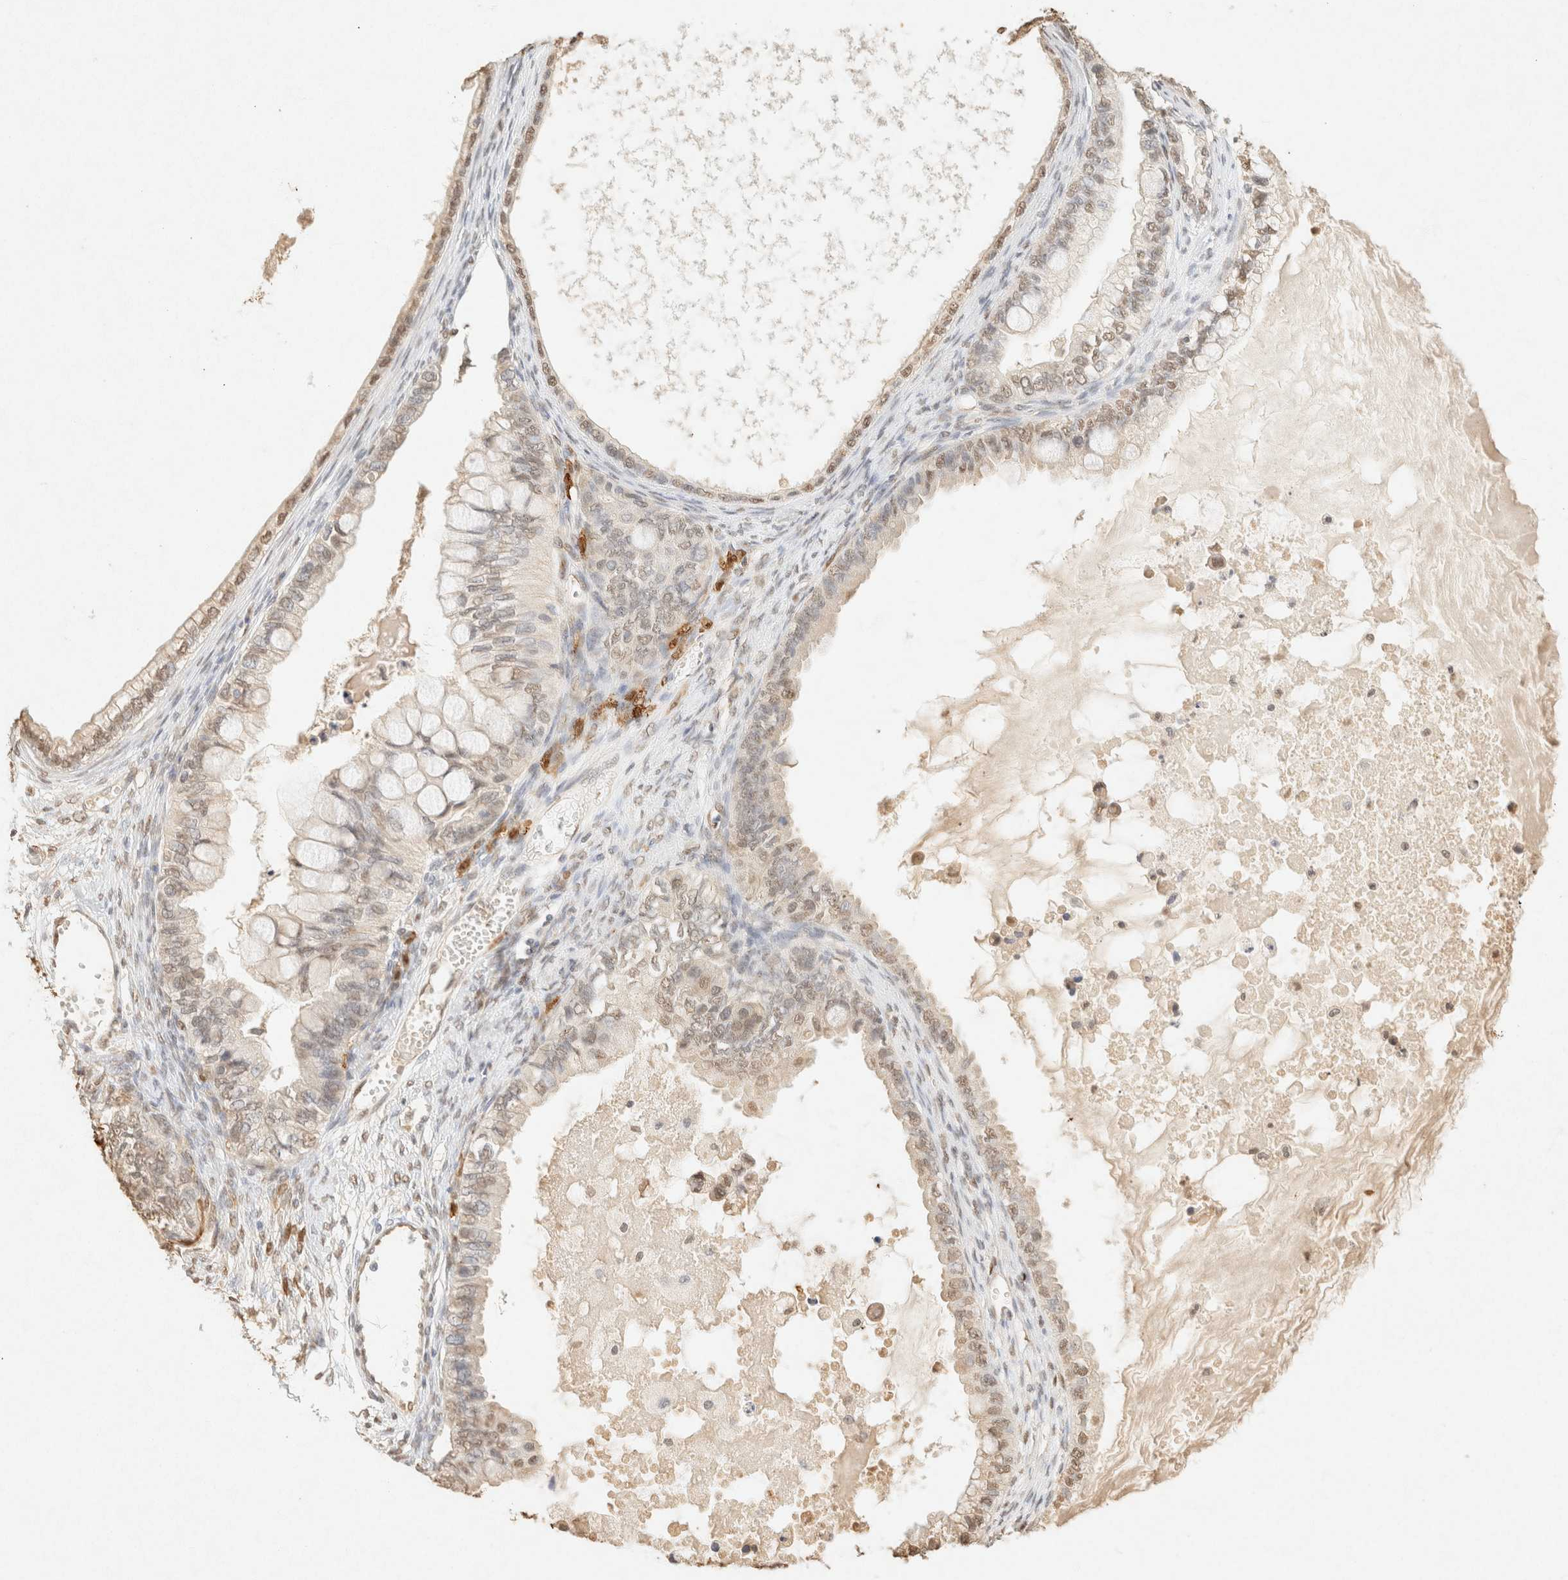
{"staining": {"intensity": "weak", "quantity": ">75%", "location": "nuclear"}, "tissue": "ovarian cancer", "cell_type": "Tumor cells", "image_type": "cancer", "snomed": [{"axis": "morphology", "description": "Cystadenocarcinoma, mucinous, NOS"}, {"axis": "topography", "description": "Ovary"}], "caption": "Mucinous cystadenocarcinoma (ovarian) stained with DAB immunohistochemistry demonstrates low levels of weak nuclear positivity in about >75% of tumor cells.", "gene": "S100A13", "patient": {"sex": "female", "age": 80}}